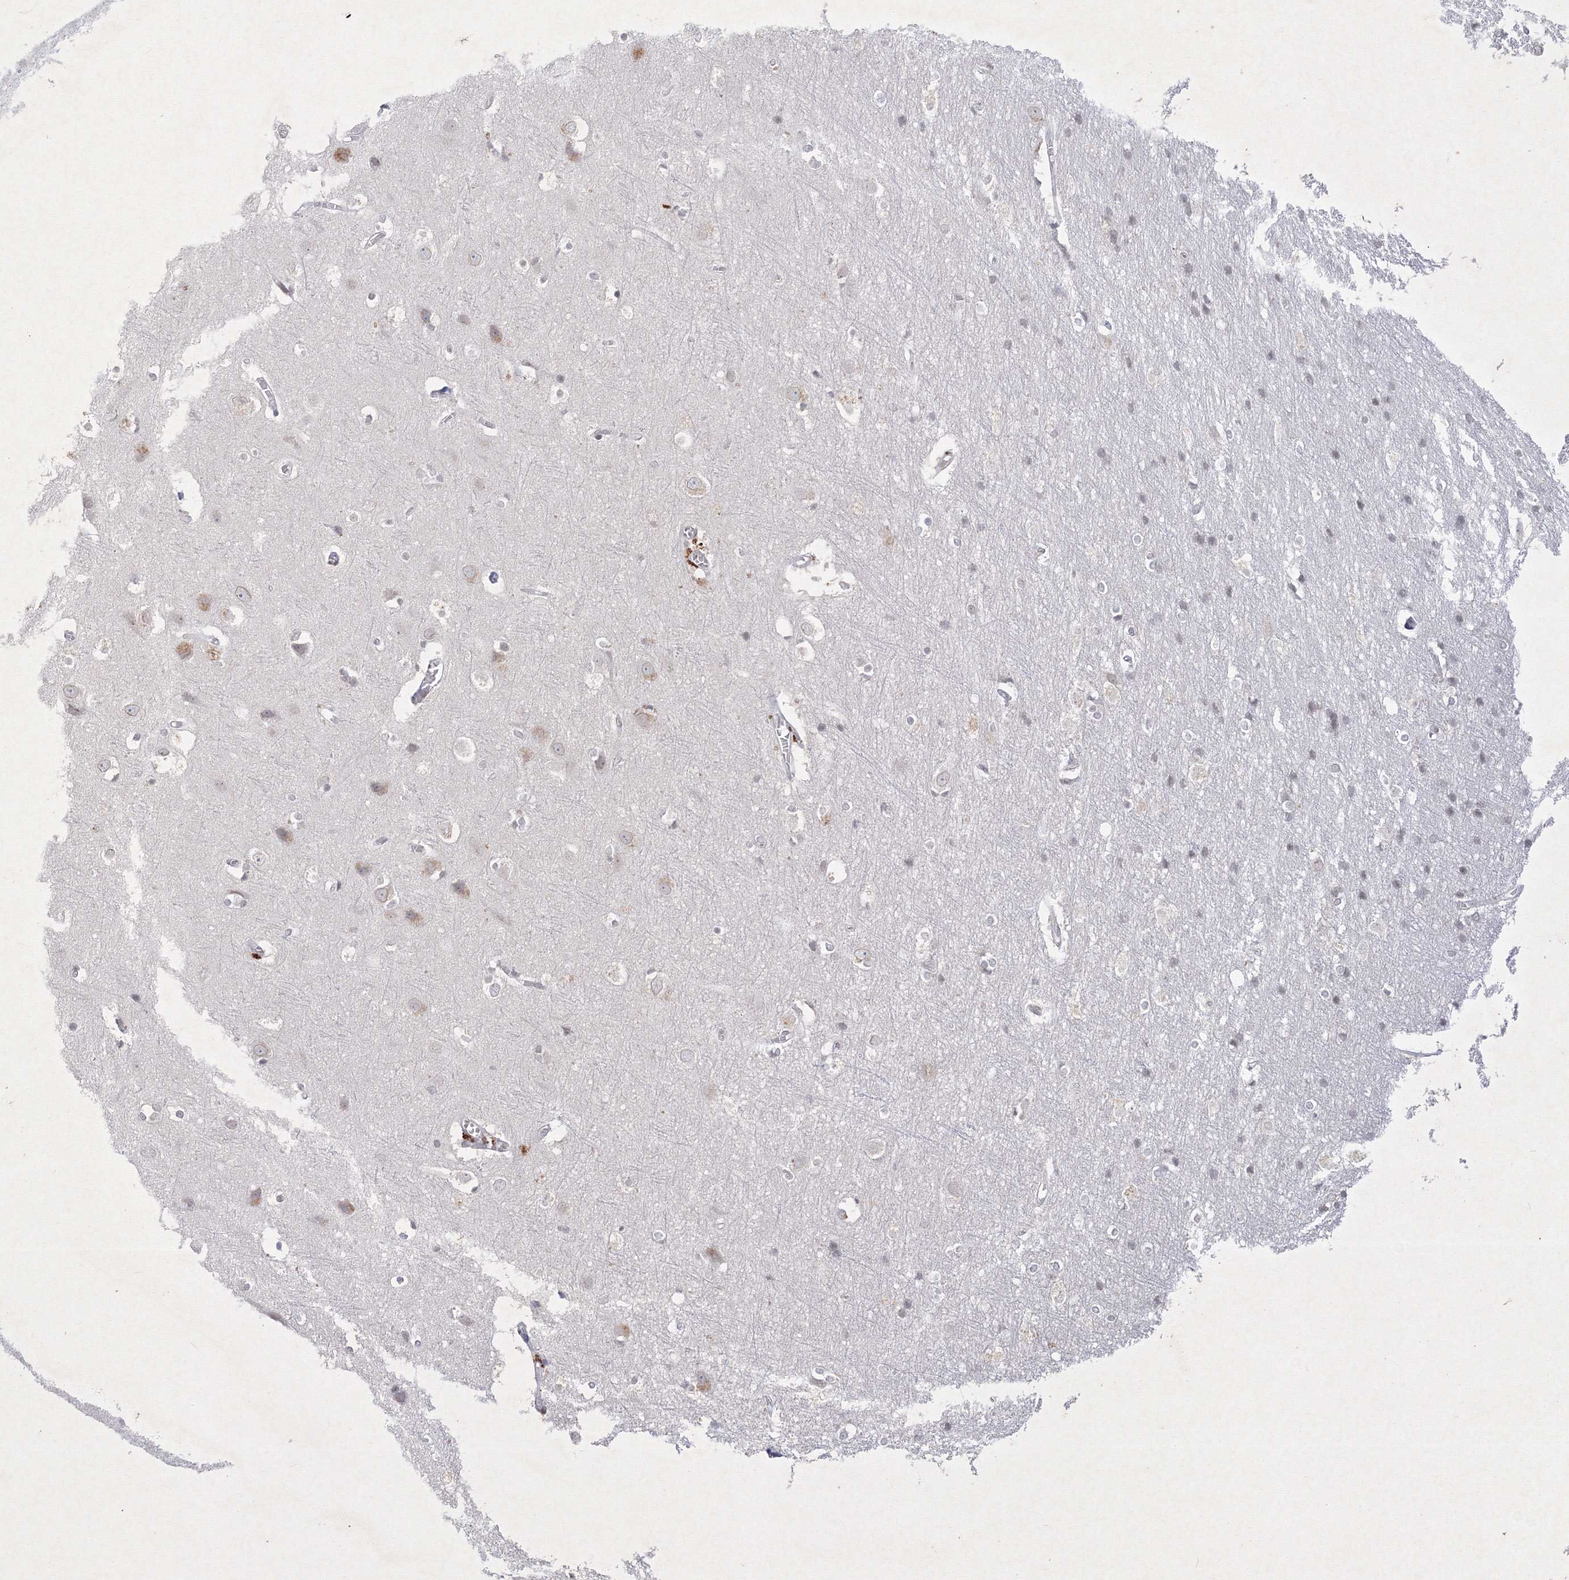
{"staining": {"intensity": "negative", "quantity": "none", "location": "none"}, "tissue": "cerebral cortex", "cell_type": "Endothelial cells", "image_type": "normal", "snomed": [{"axis": "morphology", "description": "Normal tissue, NOS"}, {"axis": "topography", "description": "Cerebral cortex"}], "caption": "The image shows no significant positivity in endothelial cells of cerebral cortex.", "gene": "NXPE3", "patient": {"sex": "male", "age": 54}}